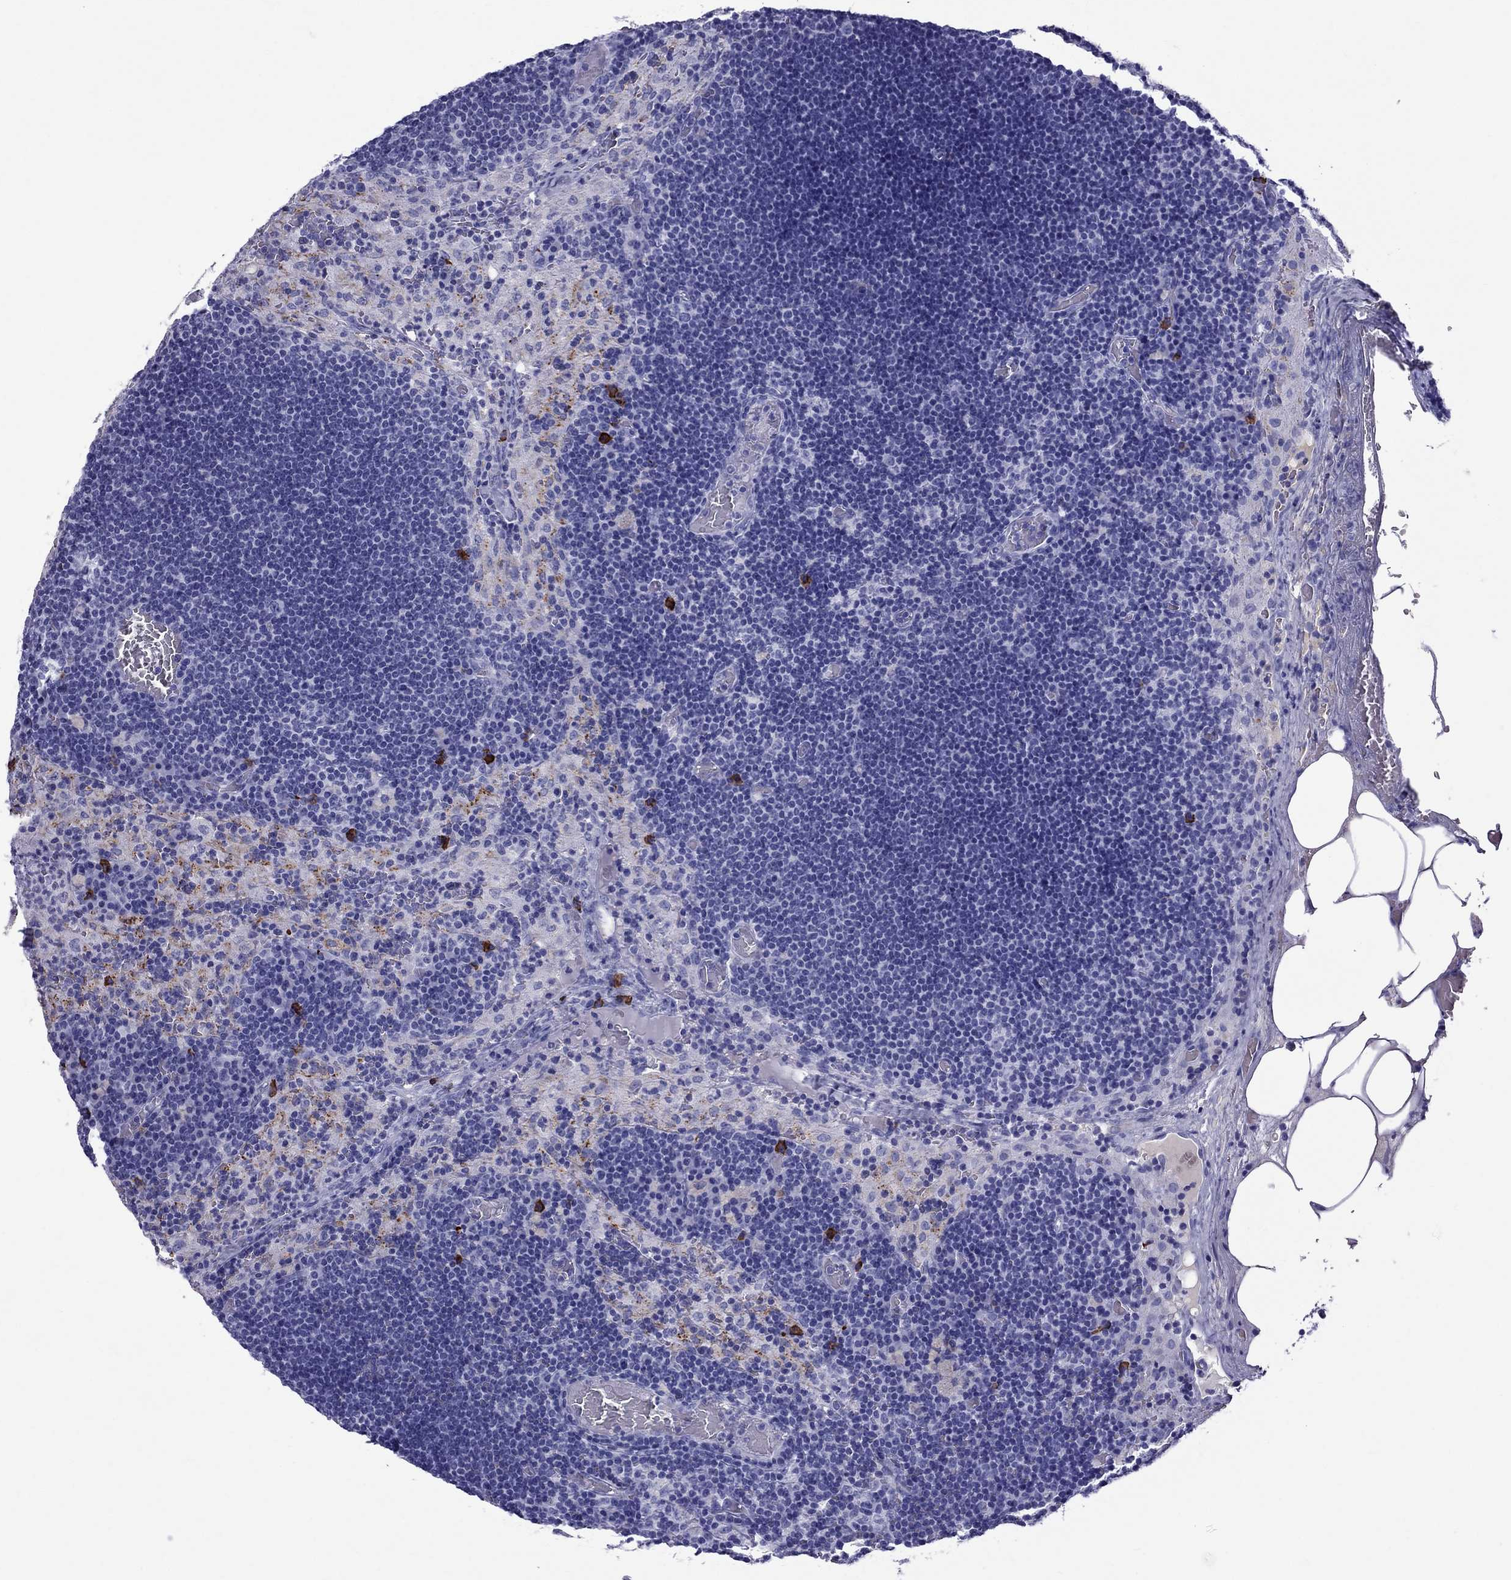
{"staining": {"intensity": "negative", "quantity": "none", "location": "none"}, "tissue": "lymph node", "cell_type": "Germinal center cells", "image_type": "normal", "snomed": [{"axis": "morphology", "description": "Normal tissue, NOS"}, {"axis": "topography", "description": "Lymph node"}], "caption": "Immunohistochemistry (IHC) image of normal human lymph node stained for a protein (brown), which displays no staining in germinal center cells.", "gene": "SCART1", "patient": {"sex": "male", "age": 63}}